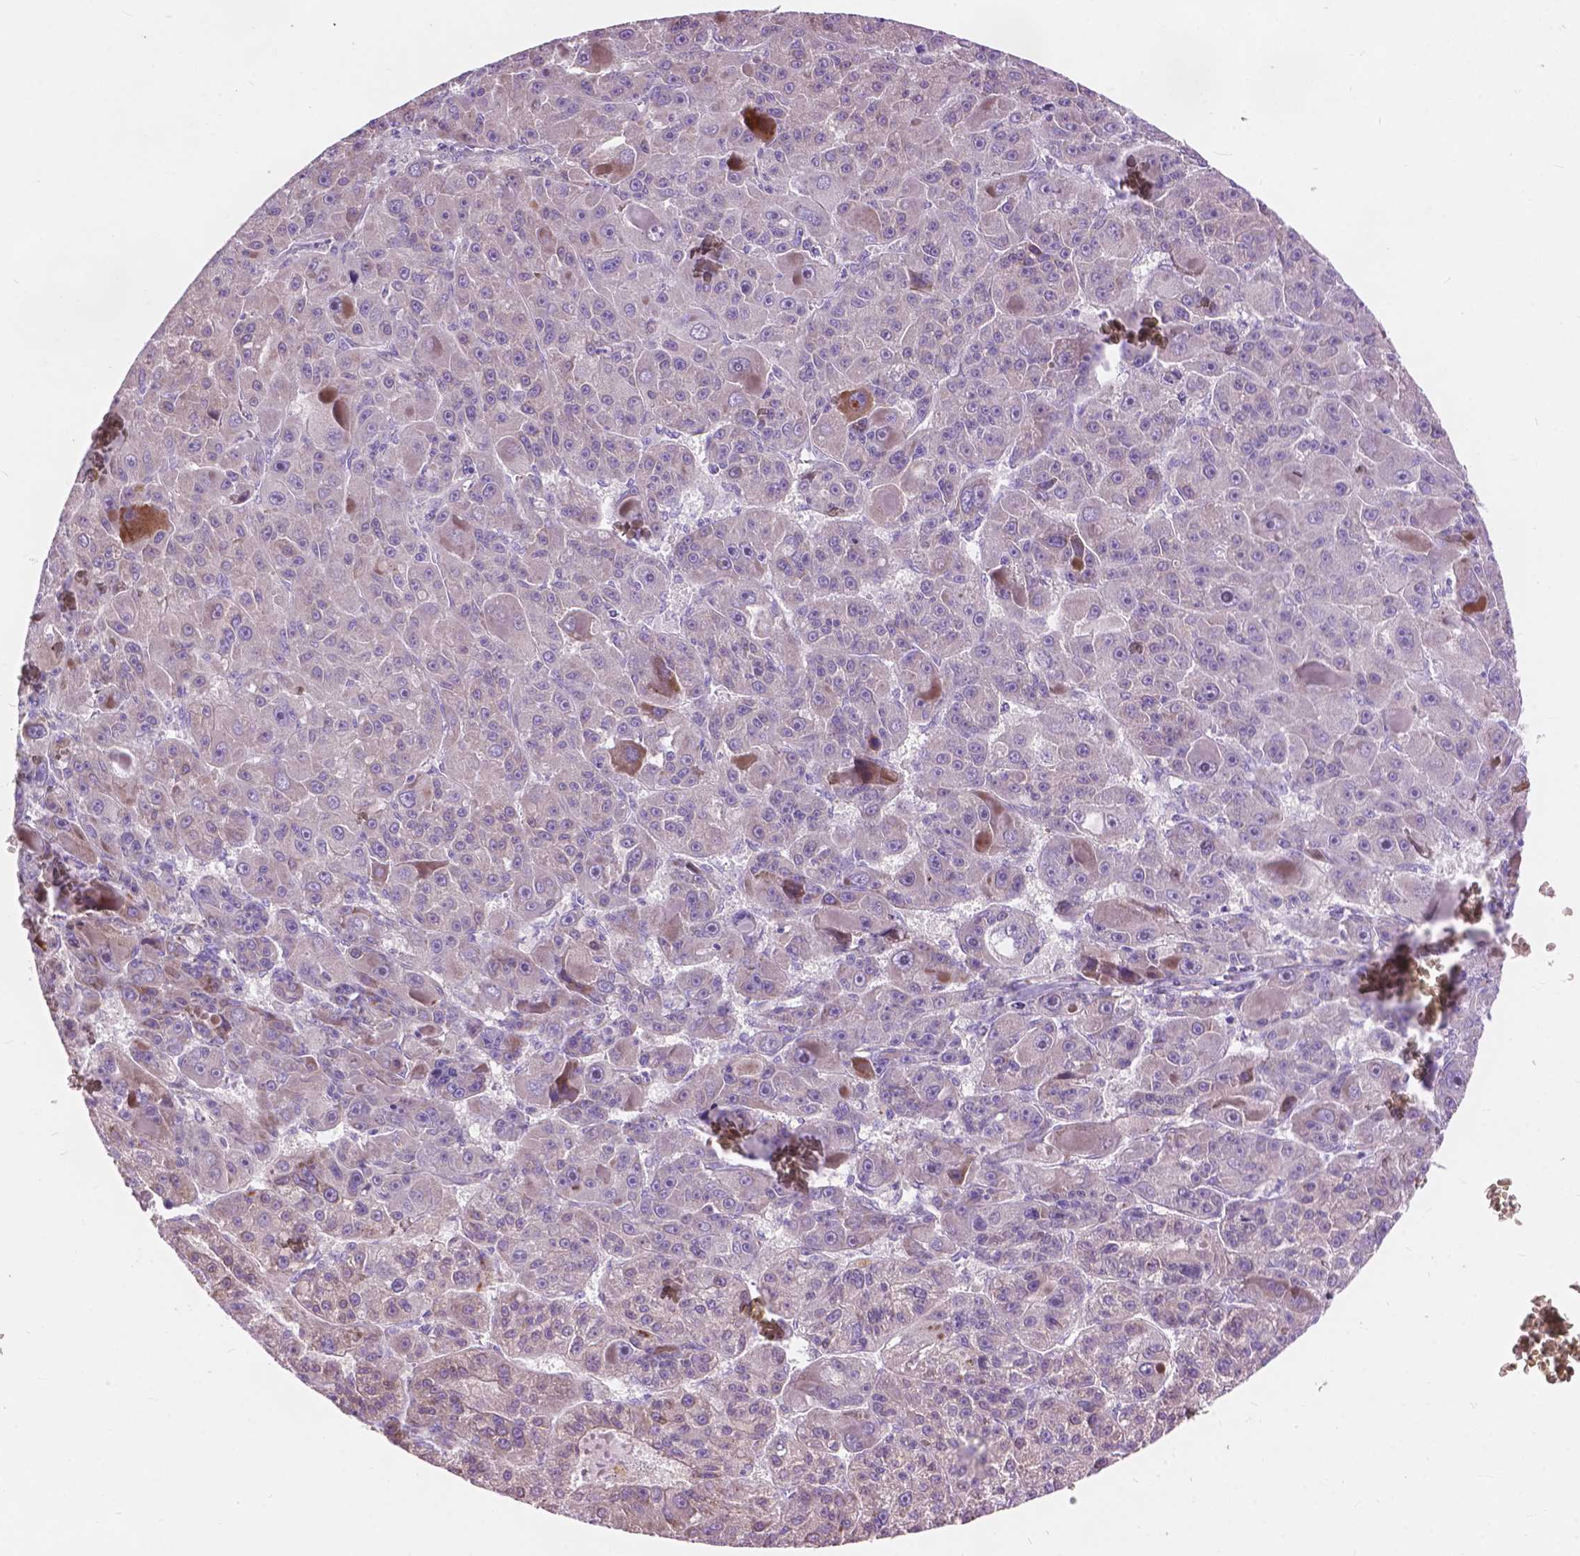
{"staining": {"intensity": "weak", "quantity": "<25%", "location": "cytoplasmic/membranous"}, "tissue": "liver cancer", "cell_type": "Tumor cells", "image_type": "cancer", "snomed": [{"axis": "morphology", "description": "Carcinoma, Hepatocellular, NOS"}, {"axis": "topography", "description": "Liver"}], "caption": "A micrograph of hepatocellular carcinoma (liver) stained for a protein demonstrates no brown staining in tumor cells.", "gene": "MORN1", "patient": {"sex": "male", "age": 76}}